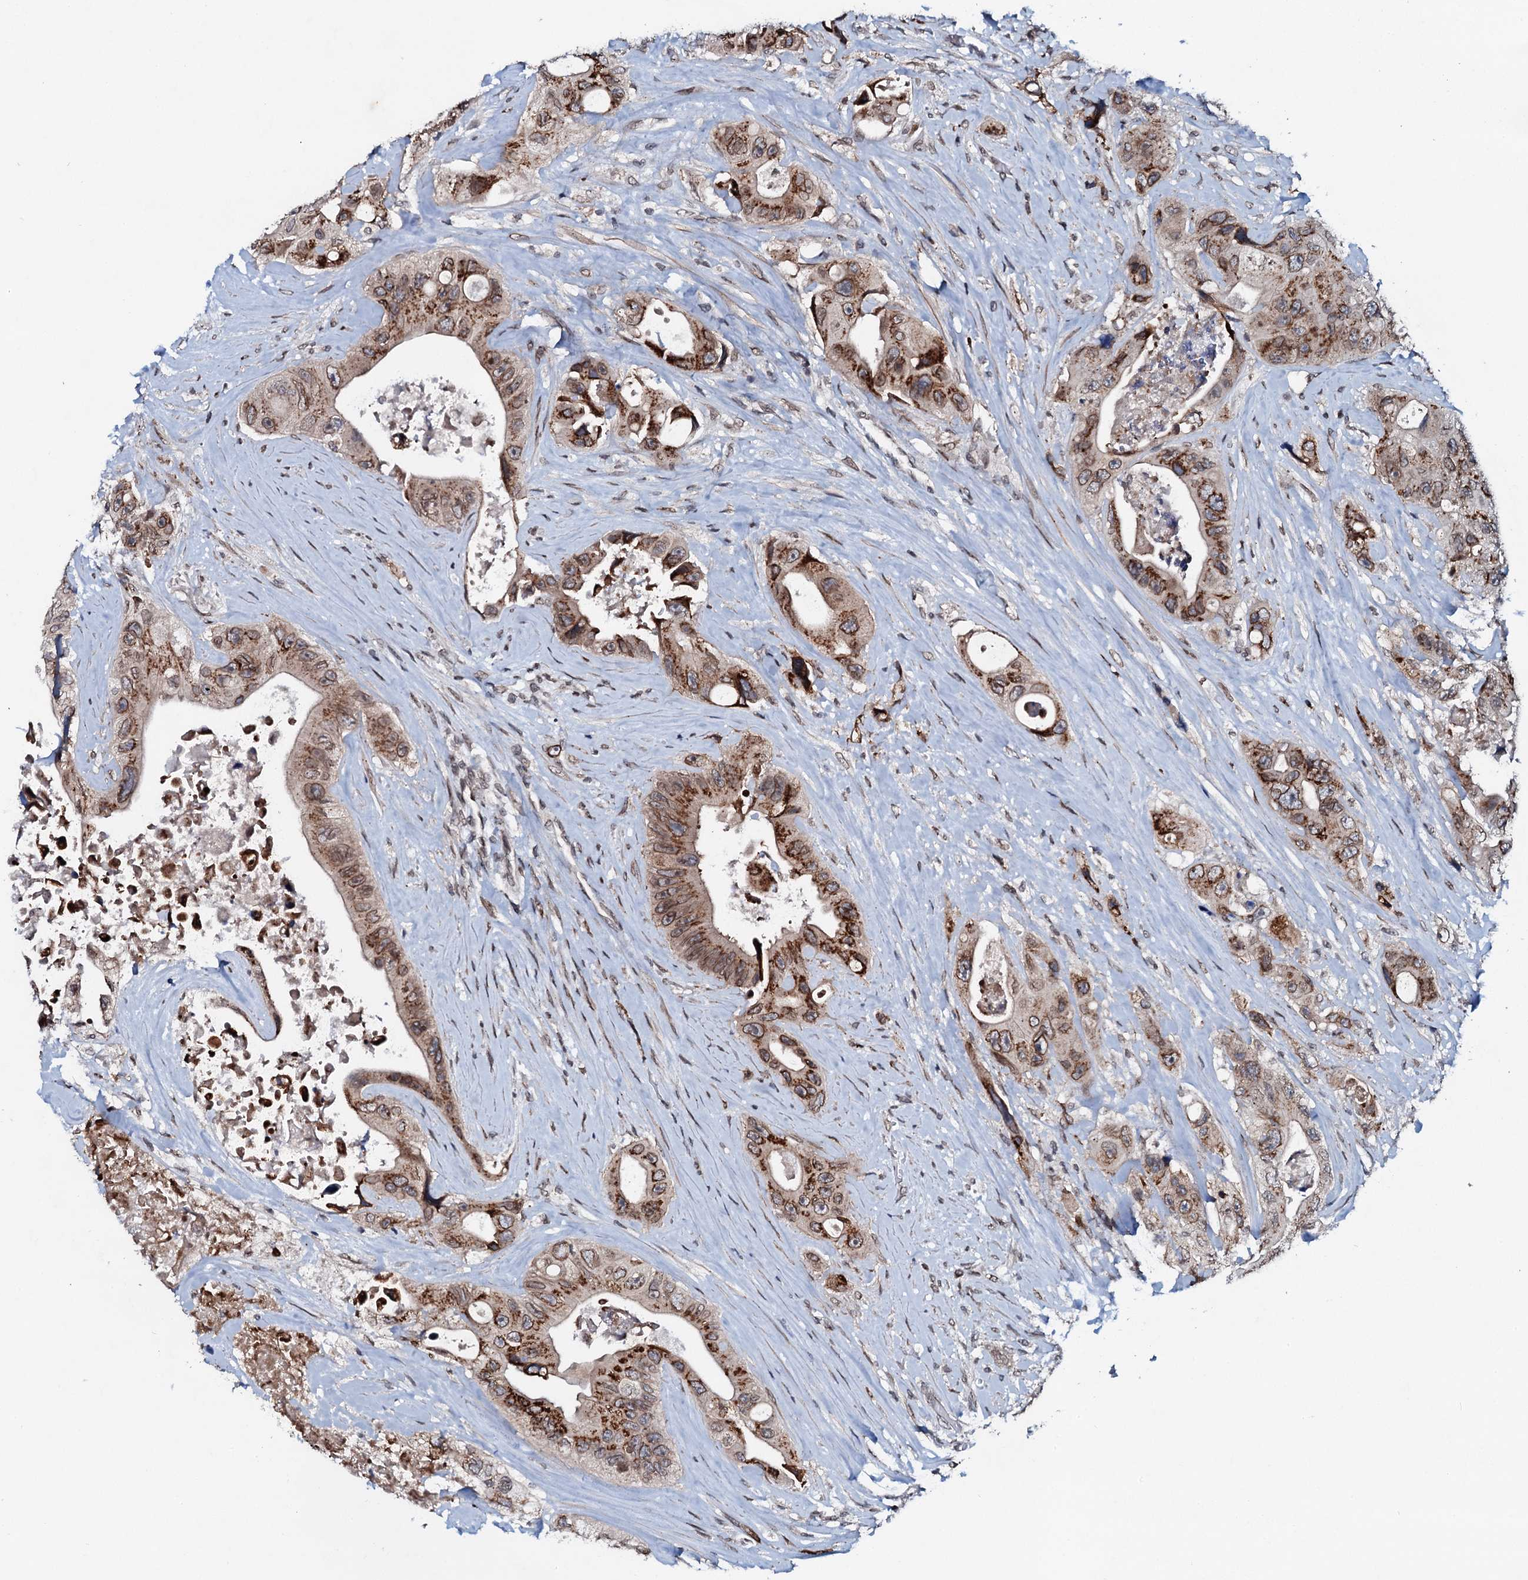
{"staining": {"intensity": "strong", "quantity": "25%-75%", "location": "cytoplasmic/membranous"}, "tissue": "colorectal cancer", "cell_type": "Tumor cells", "image_type": "cancer", "snomed": [{"axis": "morphology", "description": "Adenocarcinoma, NOS"}, {"axis": "topography", "description": "Colon"}], "caption": "High-magnification brightfield microscopy of adenocarcinoma (colorectal) stained with DAB (brown) and counterstained with hematoxylin (blue). tumor cells exhibit strong cytoplasmic/membranous expression is identified in approximately25%-75% of cells.", "gene": "SNTA1", "patient": {"sex": "female", "age": 46}}